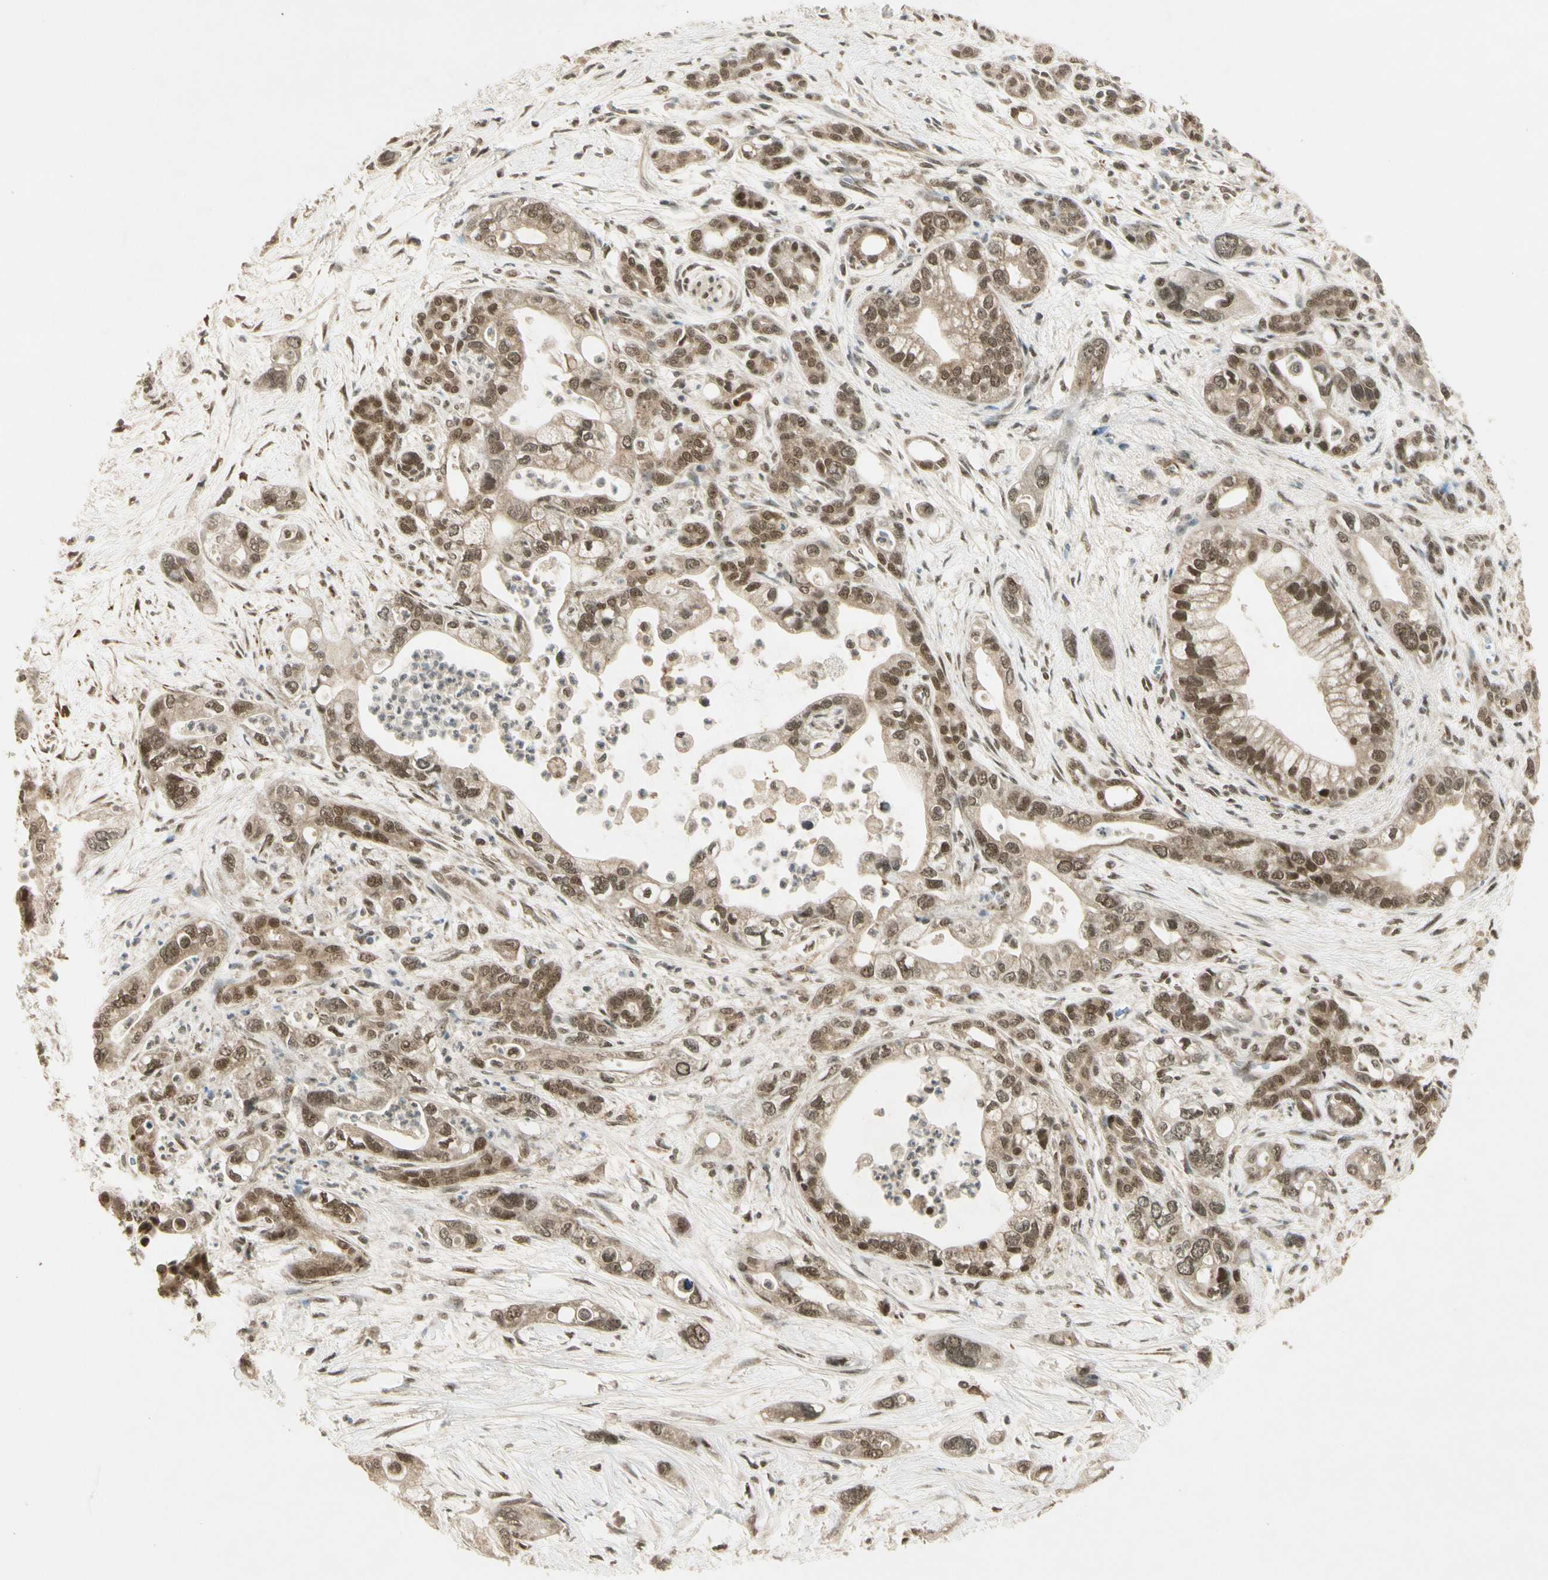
{"staining": {"intensity": "moderate", "quantity": ">75%", "location": "cytoplasmic/membranous,nuclear"}, "tissue": "pancreatic cancer", "cell_type": "Tumor cells", "image_type": "cancer", "snomed": [{"axis": "morphology", "description": "Adenocarcinoma, NOS"}, {"axis": "topography", "description": "Pancreas"}], "caption": "Adenocarcinoma (pancreatic) stained with DAB IHC exhibits medium levels of moderate cytoplasmic/membranous and nuclear staining in about >75% of tumor cells.", "gene": "ZNF135", "patient": {"sex": "male", "age": 70}}